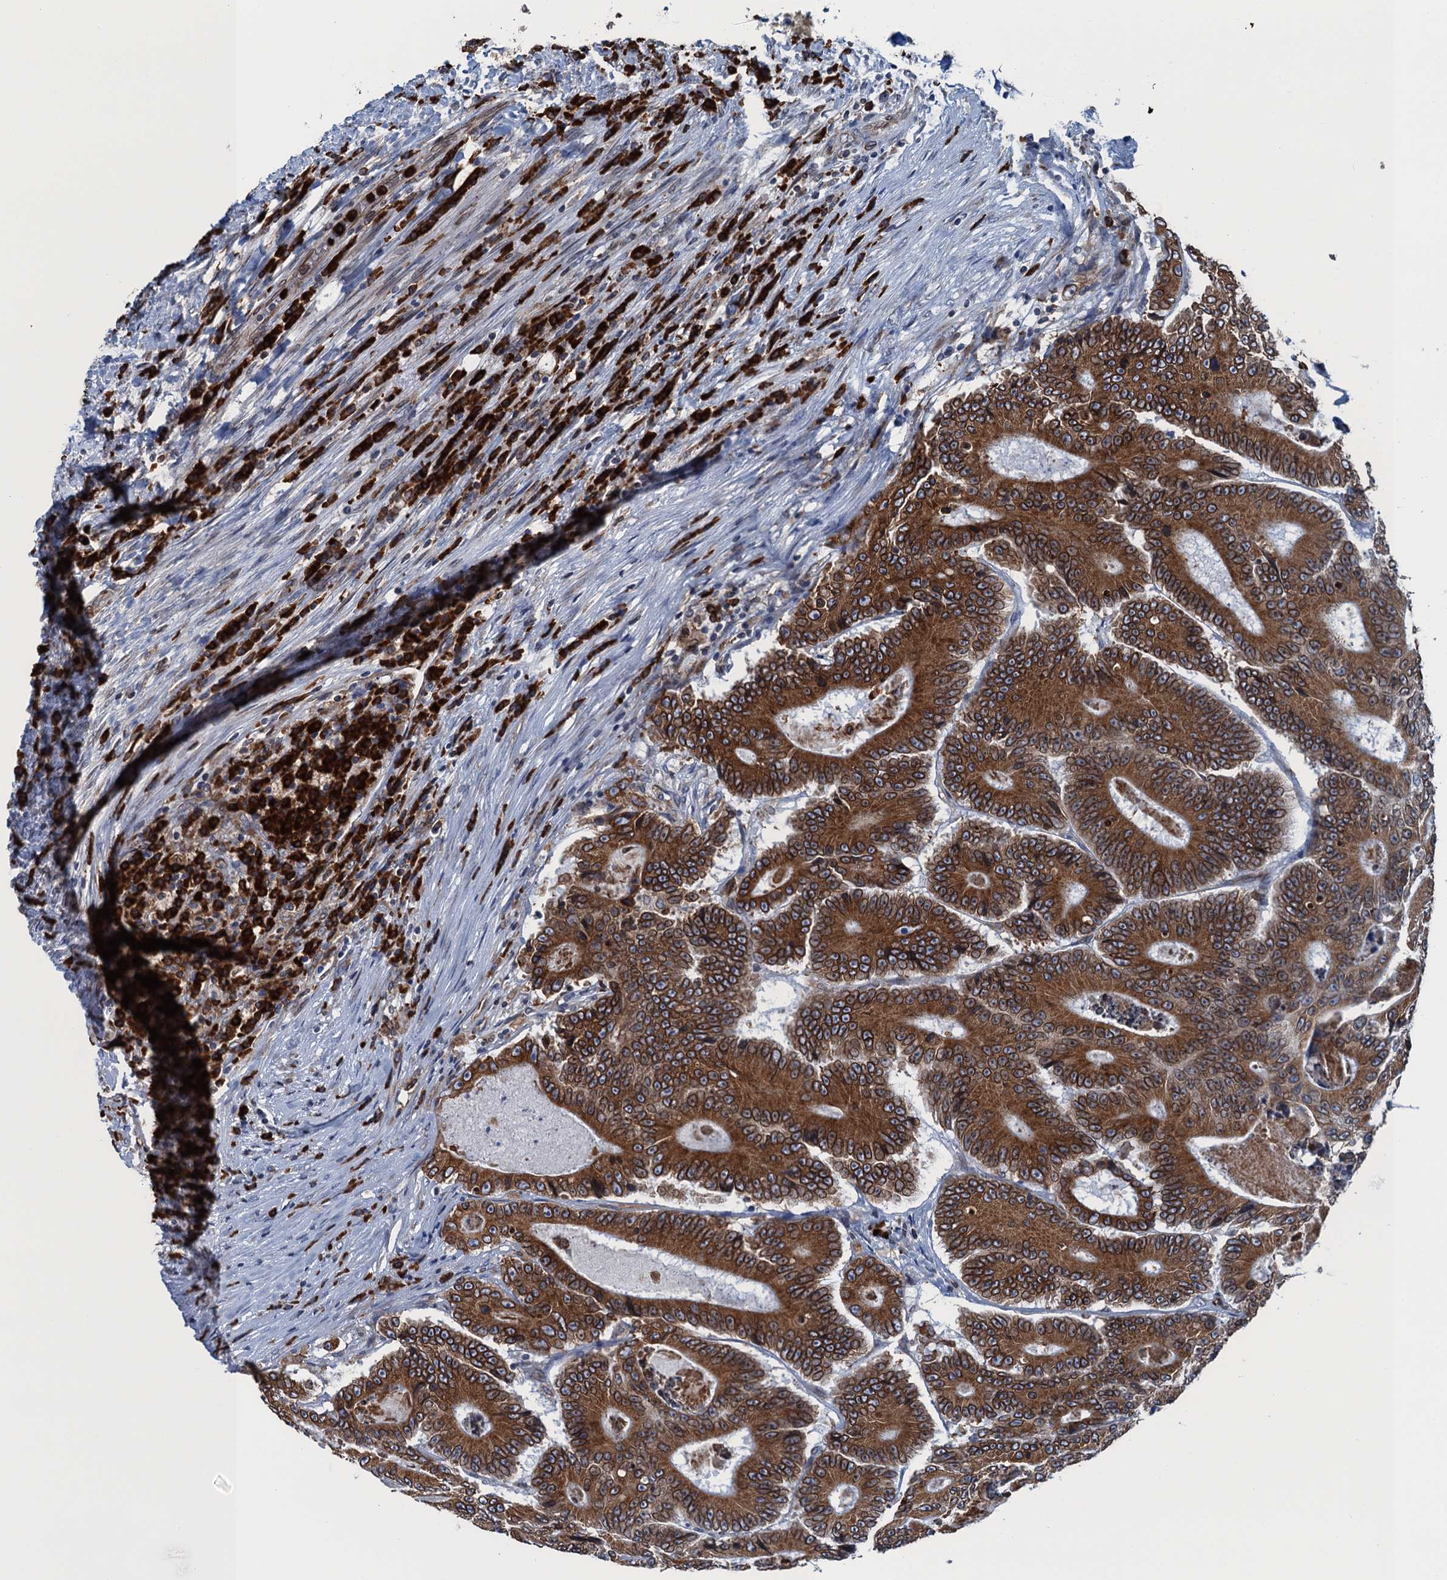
{"staining": {"intensity": "strong", "quantity": ">75%", "location": "cytoplasmic/membranous"}, "tissue": "colorectal cancer", "cell_type": "Tumor cells", "image_type": "cancer", "snomed": [{"axis": "morphology", "description": "Adenocarcinoma, NOS"}, {"axis": "topography", "description": "Colon"}], "caption": "Immunohistochemical staining of adenocarcinoma (colorectal) demonstrates strong cytoplasmic/membranous protein expression in approximately >75% of tumor cells.", "gene": "TMEM205", "patient": {"sex": "male", "age": 83}}